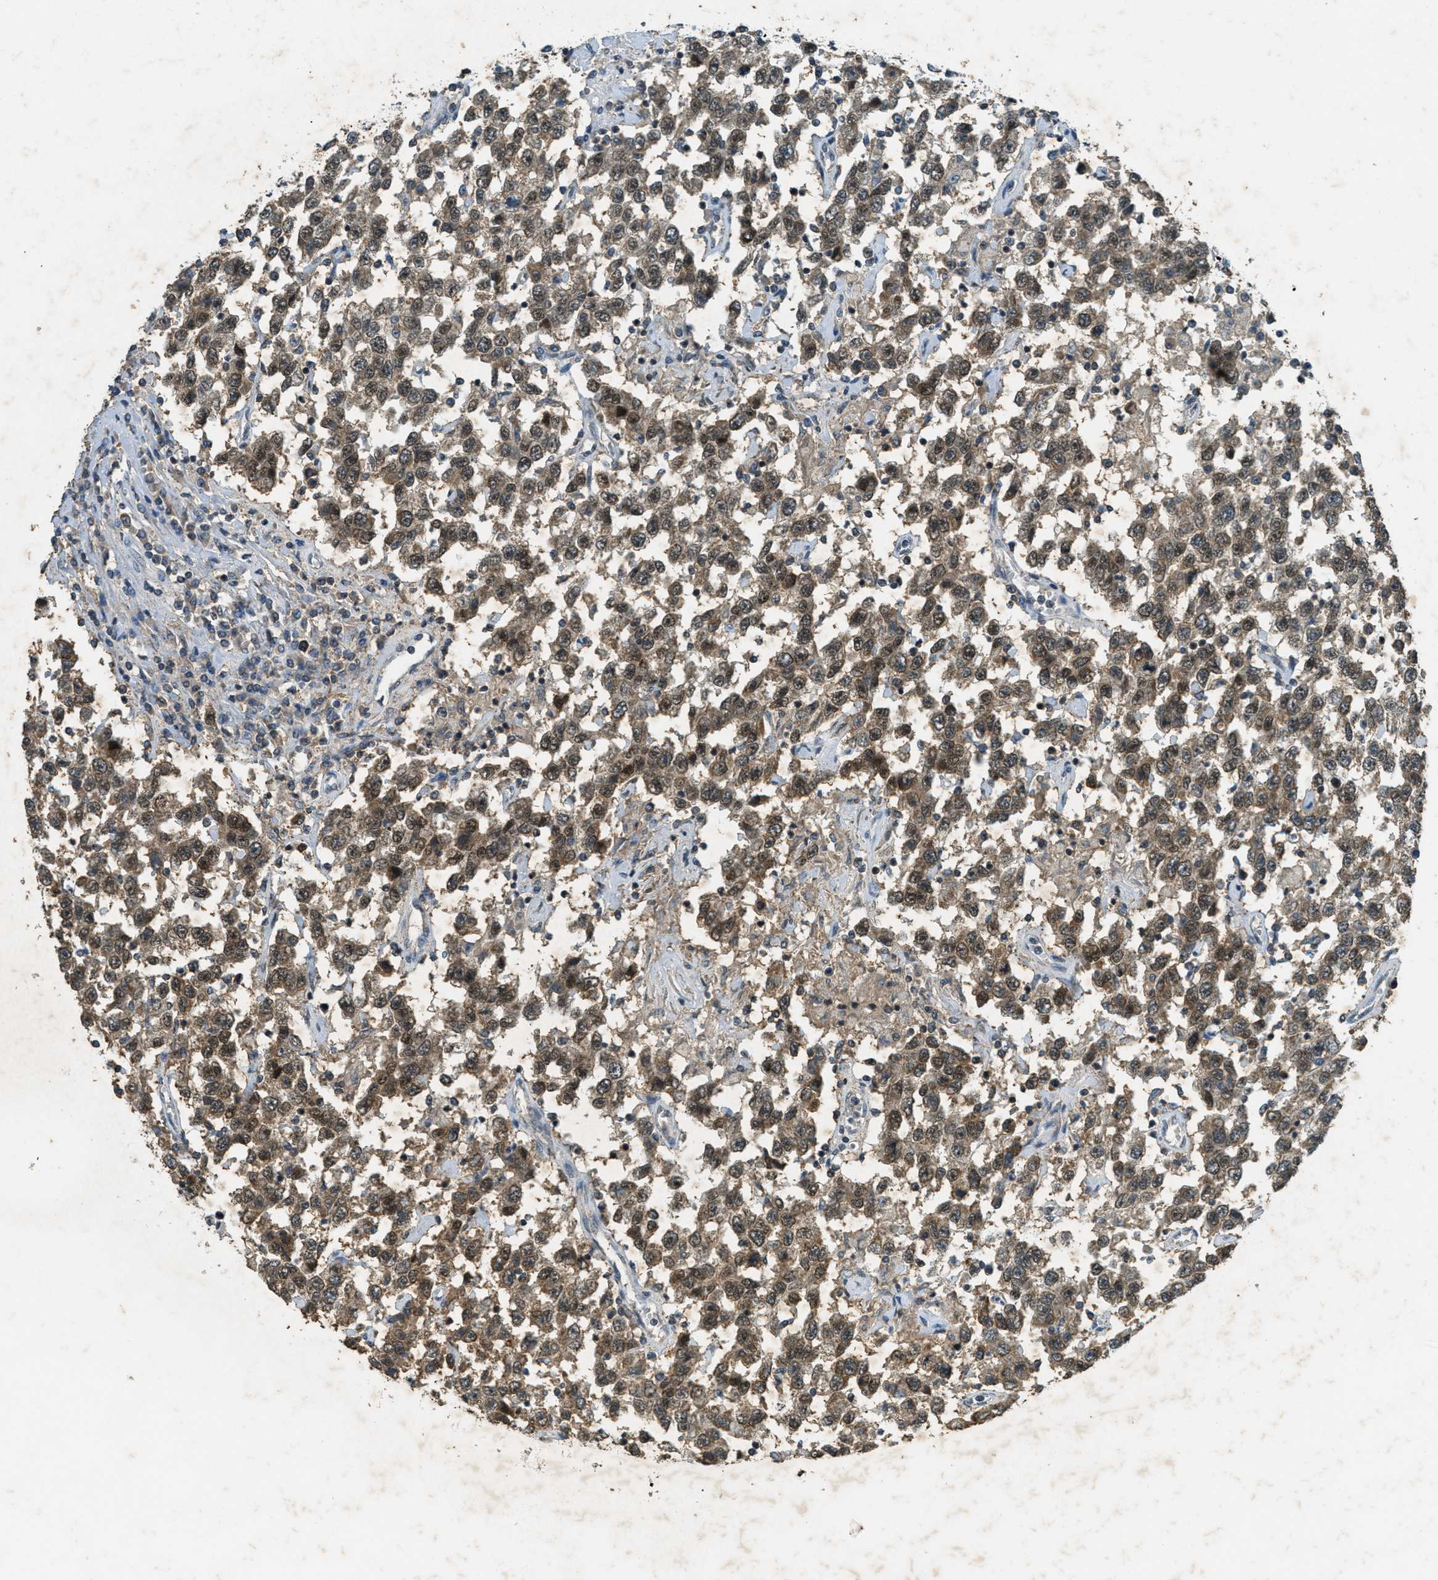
{"staining": {"intensity": "moderate", "quantity": ">75%", "location": "cytoplasmic/membranous,nuclear"}, "tissue": "testis cancer", "cell_type": "Tumor cells", "image_type": "cancer", "snomed": [{"axis": "morphology", "description": "Seminoma, NOS"}, {"axis": "topography", "description": "Testis"}], "caption": "This is an image of immunohistochemistry staining of testis seminoma, which shows moderate staining in the cytoplasmic/membranous and nuclear of tumor cells.", "gene": "TCF20", "patient": {"sex": "male", "age": 41}}